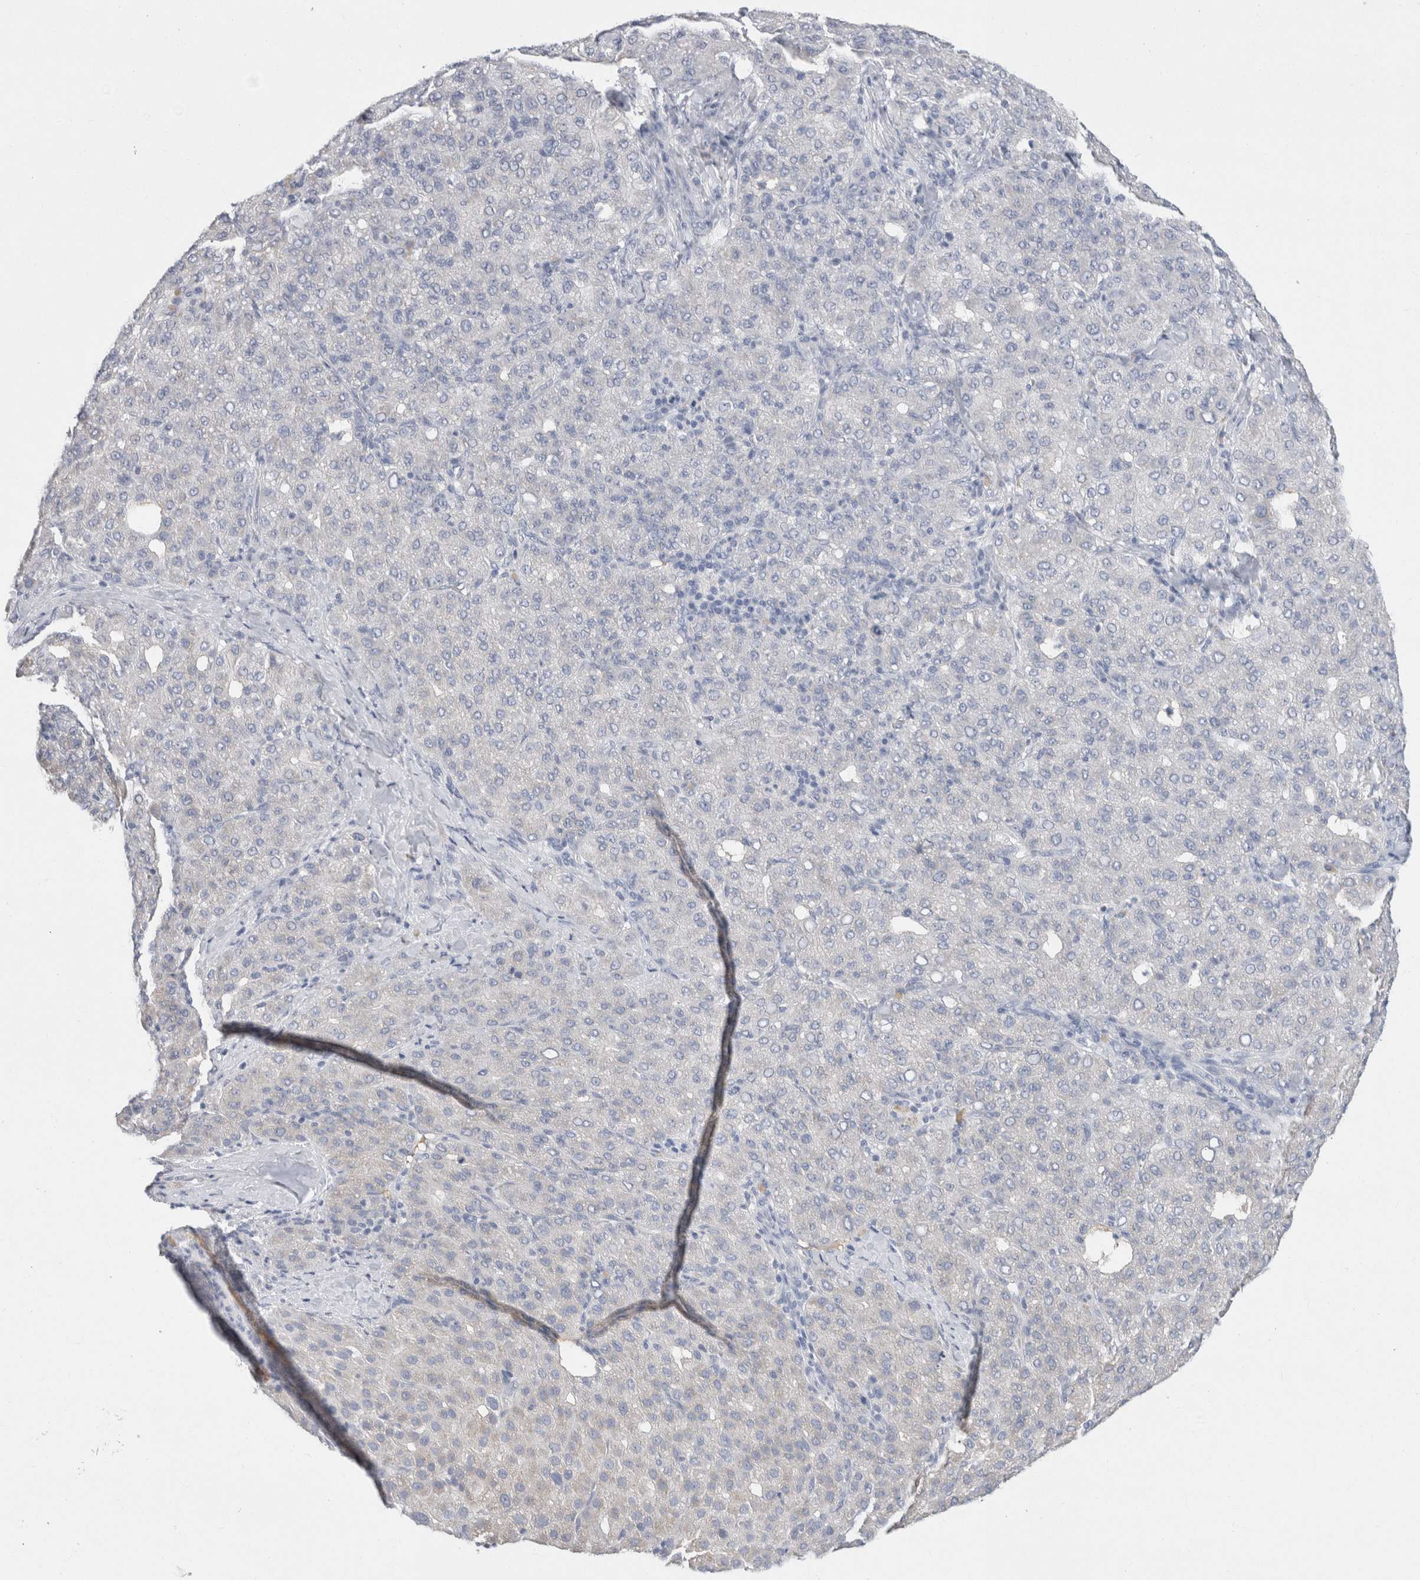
{"staining": {"intensity": "negative", "quantity": "none", "location": "none"}, "tissue": "liver cancer", "cell_type": "Tumor cells", "image_type": "cancer", "snomed": [{"axis": "morphology", "description": "Carcinoma, Hepatocellular, NOS"}, {"axis": "topography", "description": "Liver"}], "caption": "Micrograph shows no significant protein positivity in tumor cells of liver hepatocellular carcinoma. (Brightfield microscopy of DAB immunohistochemistry at high magnification).", "gene": "SCGB1A1", "patient": {"sex": "male", "age": 65}}